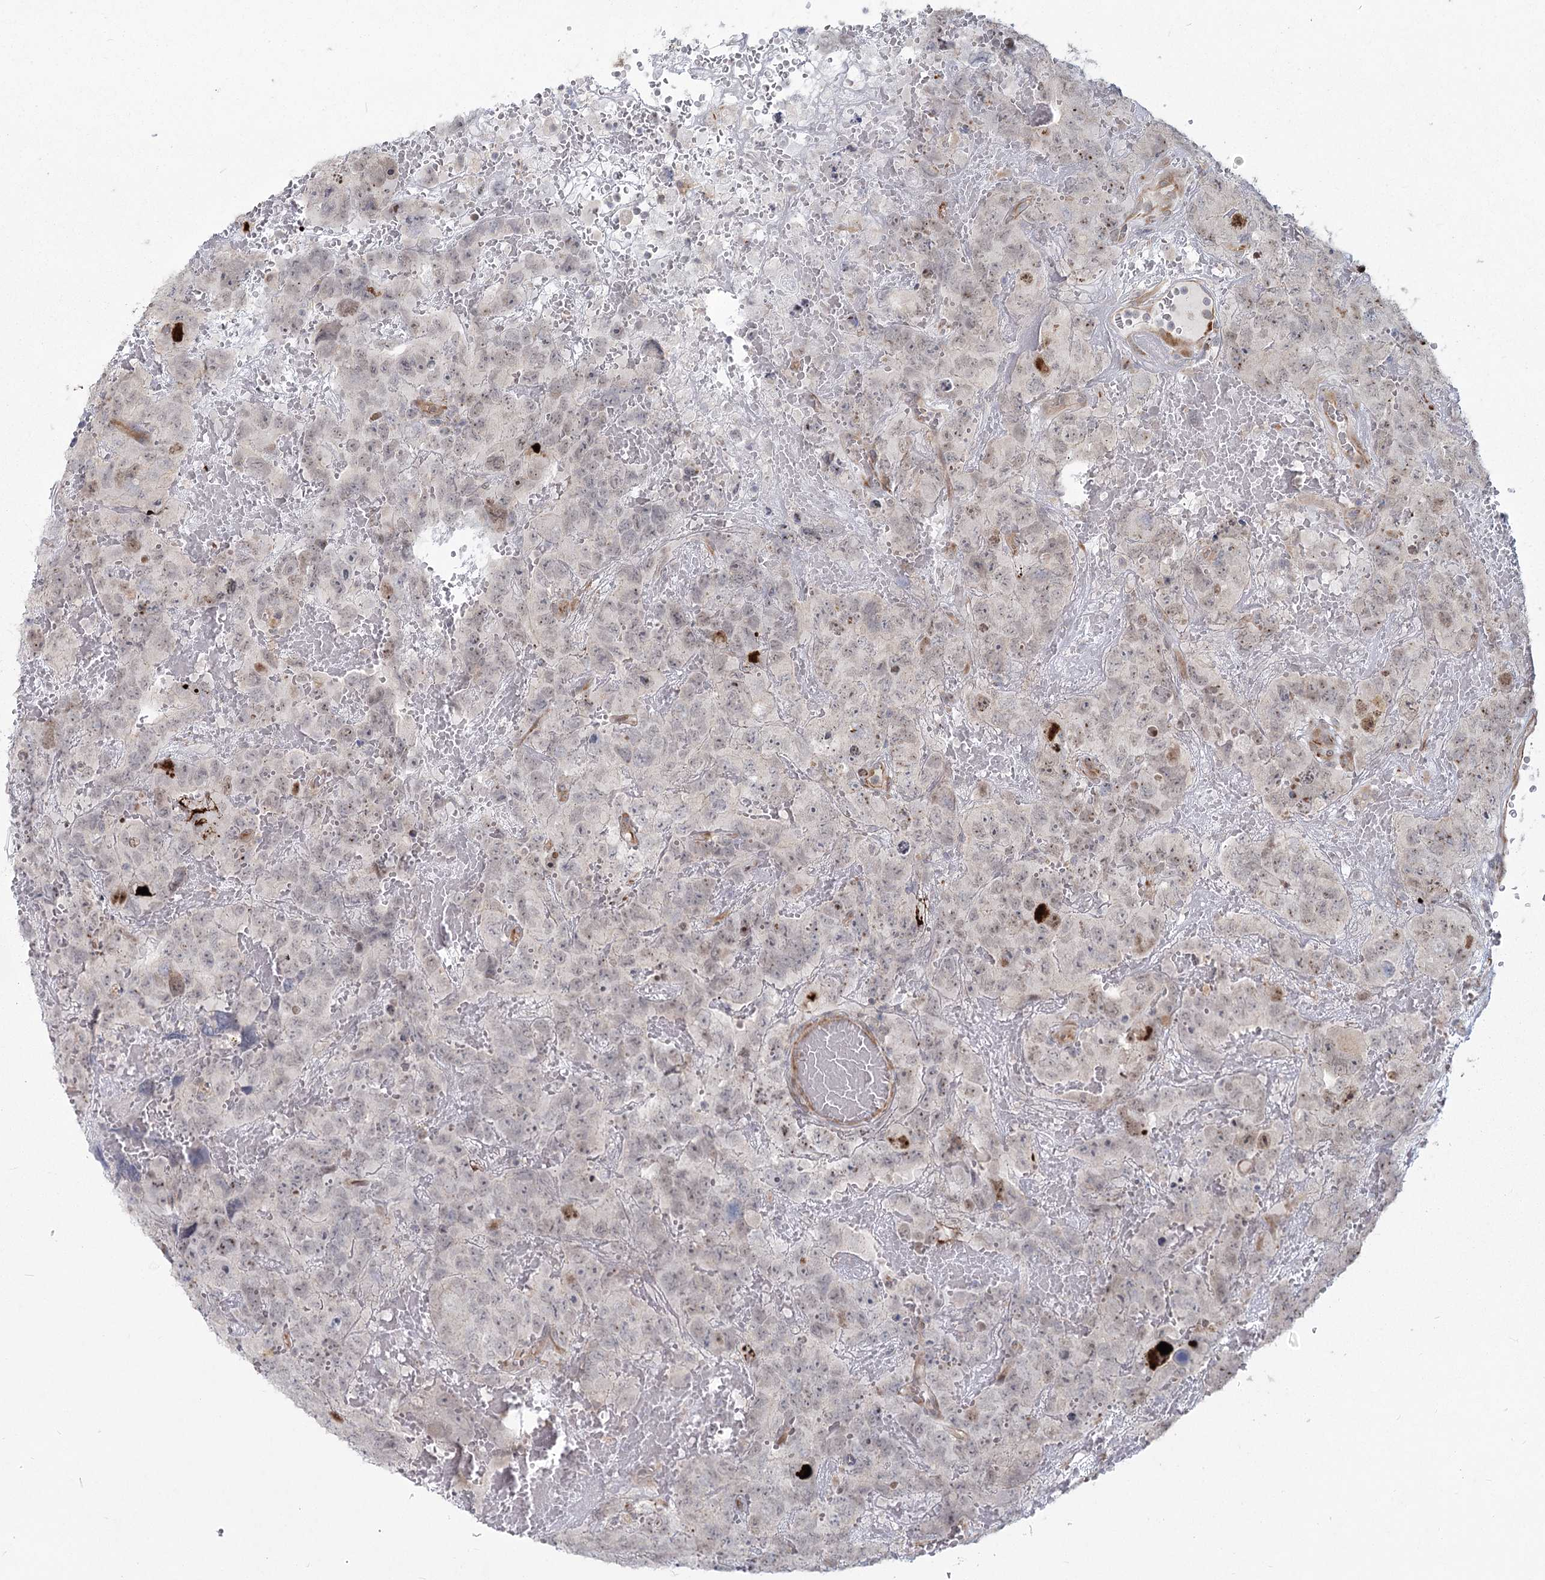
{"staining": {"intensity": "weak", "quantity": "25%-75%", "location": "nuclear"}, "tissue": "testis cancer", "cell_type": "Tumor cells", "image_type": "cancer", "snomed": [{"axis": "morphology", "description": "Carcinoma, Embryonal, NOS"}, {"axis": "topography", "description": "Testis"}], "caption": "Tumor cells reveal weak nuclear positivity in approximately 25%-75% of cells in testis embryonal carcinoma.", "gene": "AP2M1", "patient": {"sex": "male", "age": 45}}